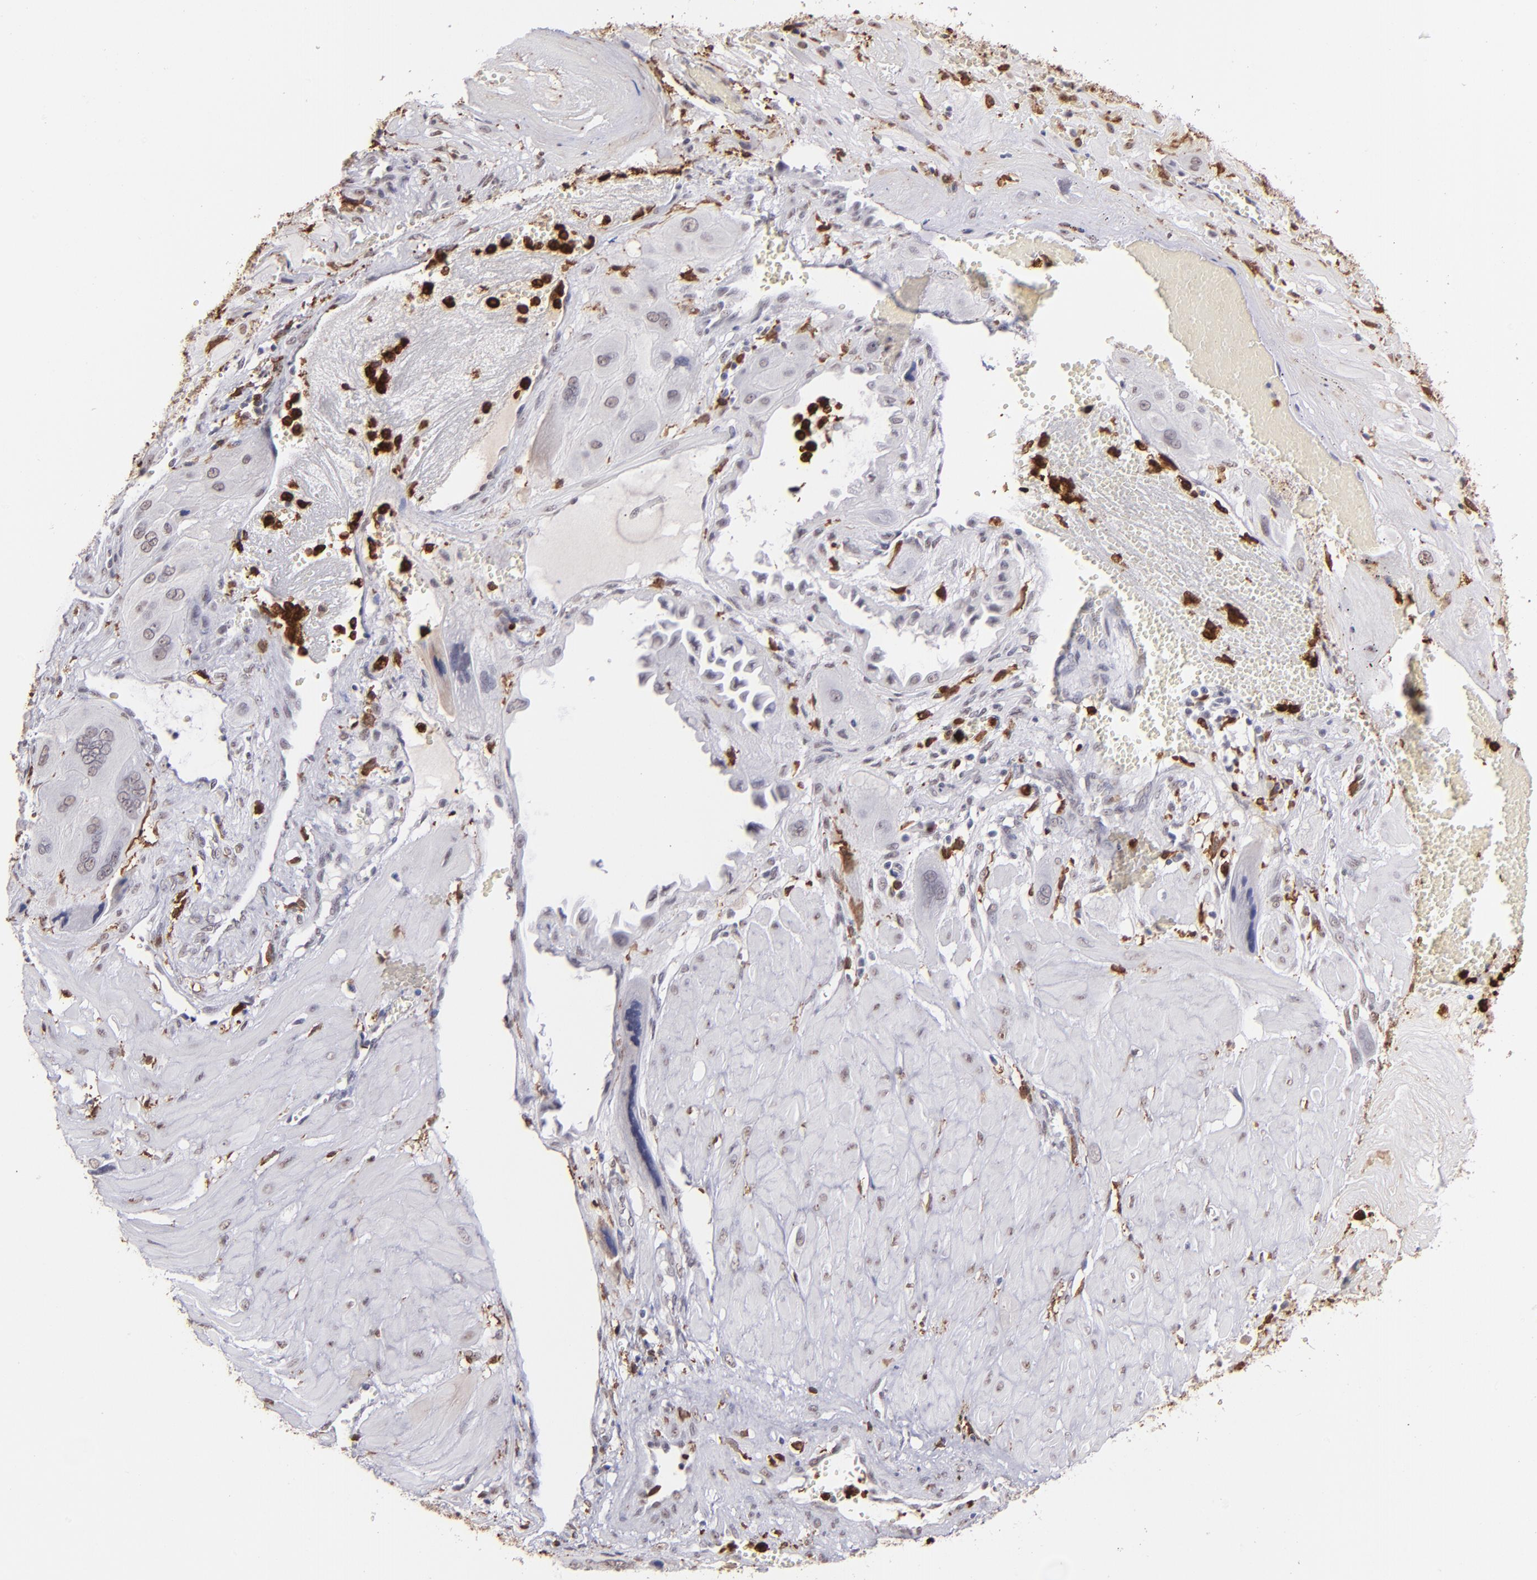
{"staining": {"intensity": "negative", "quantity": "none", "location": "none"}, "tissue": "cervical cancer", "cell_type": "Tumor cells", "image_type": "cancer", "snomed": [{"axis": "morphology", "description": "Squamous cell carcinoma, NOS"}, {"axis": "topography", "description": "Cervix"}], "caption": "This photomicrograph is of cervical cancer (squamous cell carcinoma) stained with immunohistochemistry (IHC) to label a protein in brown with the nuclei are counter-stained blue. There is no positivity in tumor cells.", "gene": "NCF2", "patient": {"sex": "female", "age": 34}}